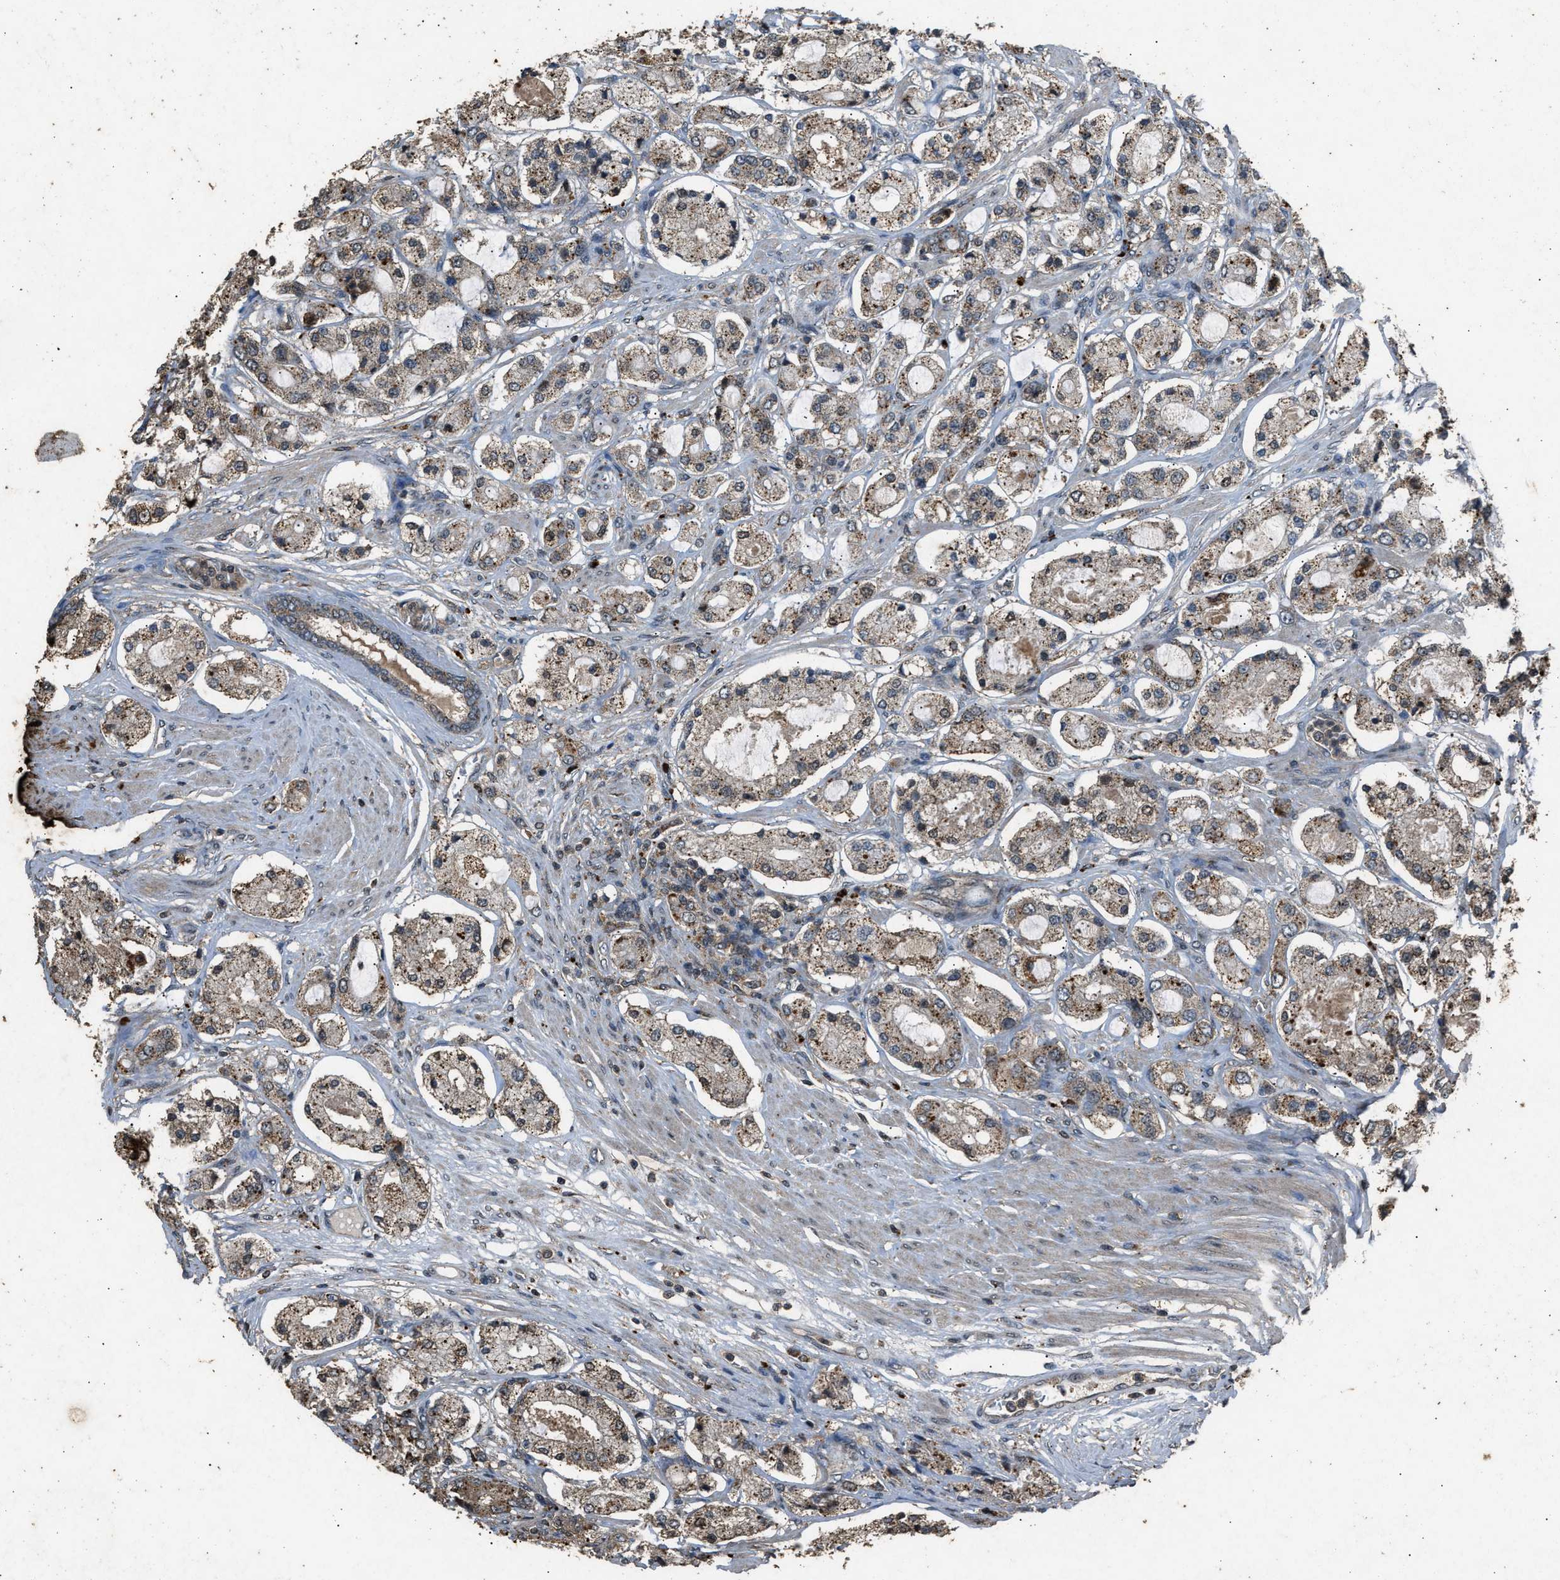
{"staining": {"intensity": "moderate", "quantity": ">75%", "location": "cytoplasmic/membranous"}, "tissue": "prostate cancer", "cell_type": "Tumor cells", "image_type": "cancer", "snomed": [{"axis": "morphology", "description": "Adenocarcinoma, High grade"}, {"axis": "topography", "description": "Prostate"}], "caption": "A medium amount of moderate cytoplasmic/membranous expression is seen in approximately >75% of tumor cells in high-grade adenocarcinoma (prostate) tissue.", "gene": "PSMD1", "patient": {"sex": "male", "age": 65}}